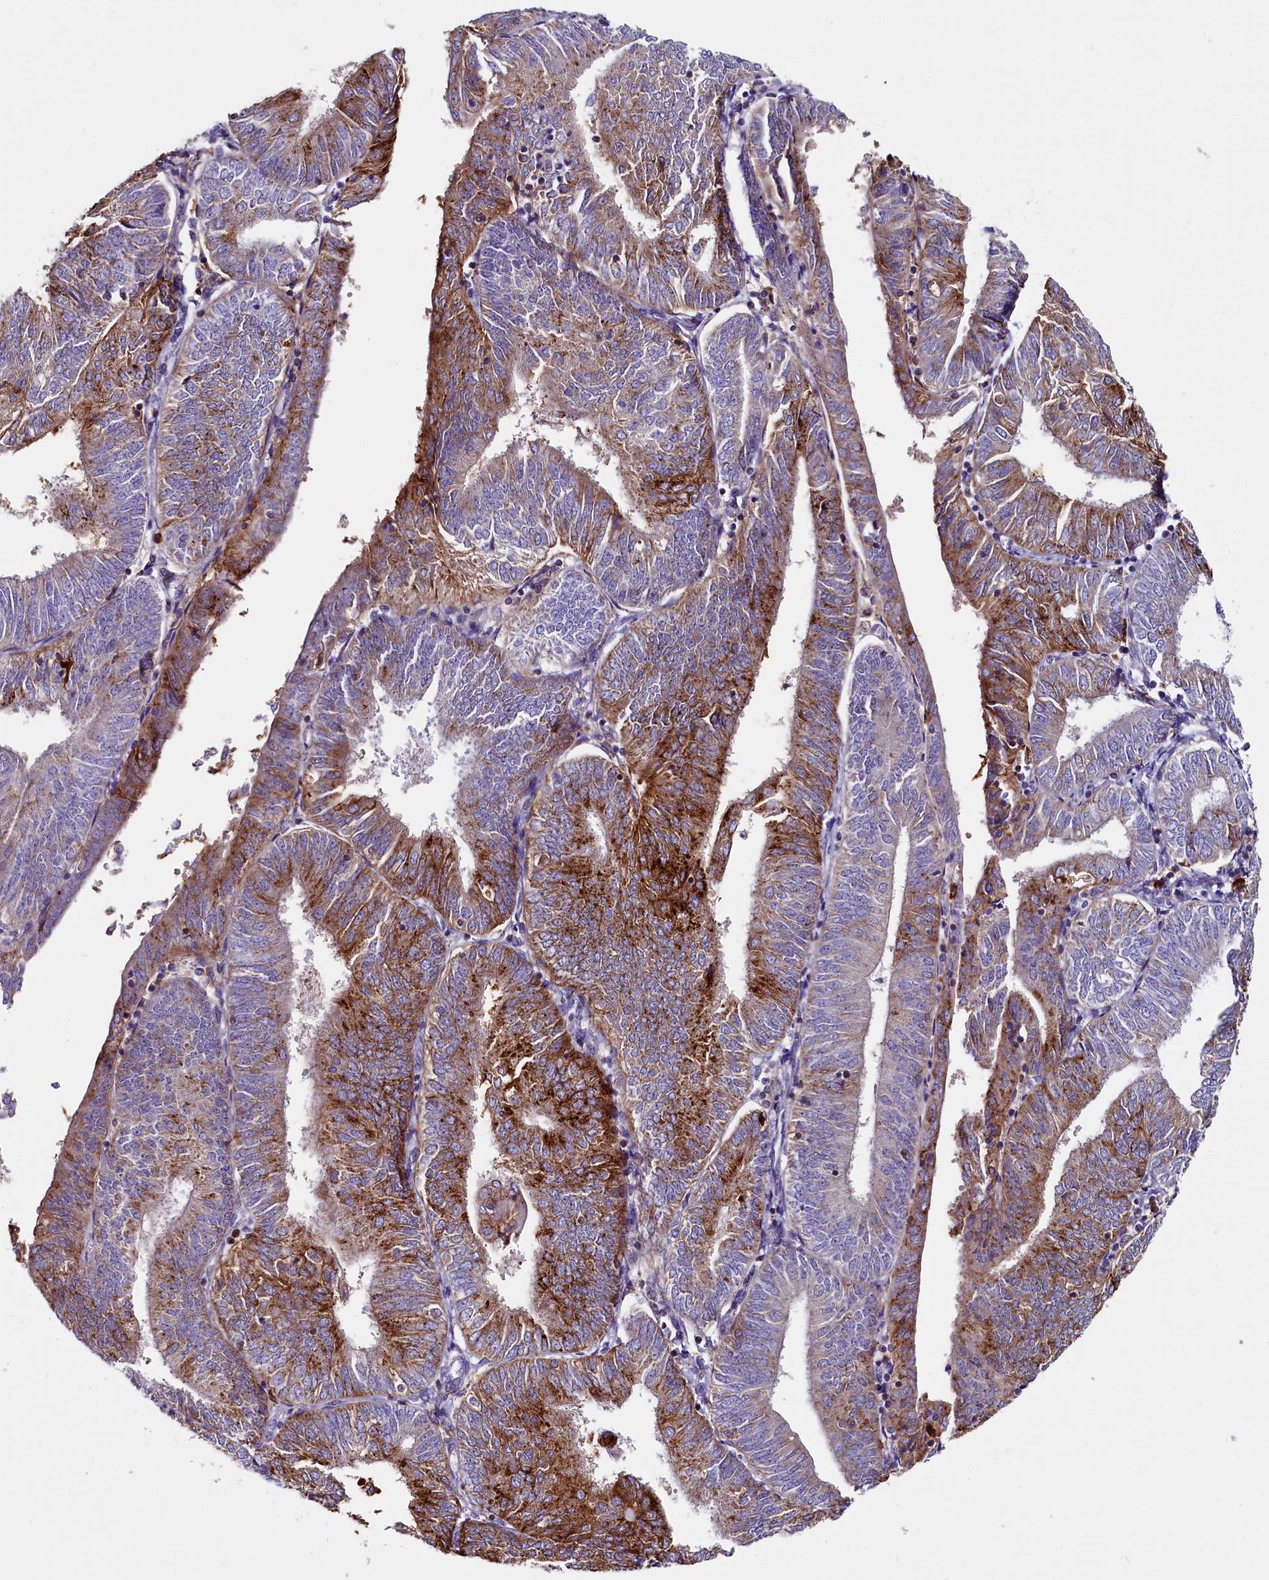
{"staining": {"intensity": "strong", "quantity": "25%-75%", "location": "cytoplasmic/membranous"}, "tissue": "endometrial cancer", "cell_type": "Tumor cells", "image_type": "cancer", "snomed": [{"axis": "morphology", "description": "Adenocarcinoma, NOS"}, {"axis": "topography", "description": "Endometrium"}], "caption": "A brown stain shows strong cytoplasmic/membranous positivity of a protein in endometrial adenocarcinoma tumor cells. Using DAB (3,3'-diaminobenzidine) (brown) and hematoxylin (blue) stains, captured at high magnification using brightfield microscopy.", "gene": "IL20RA", "patient": {"sex": "female", "age": 58}}